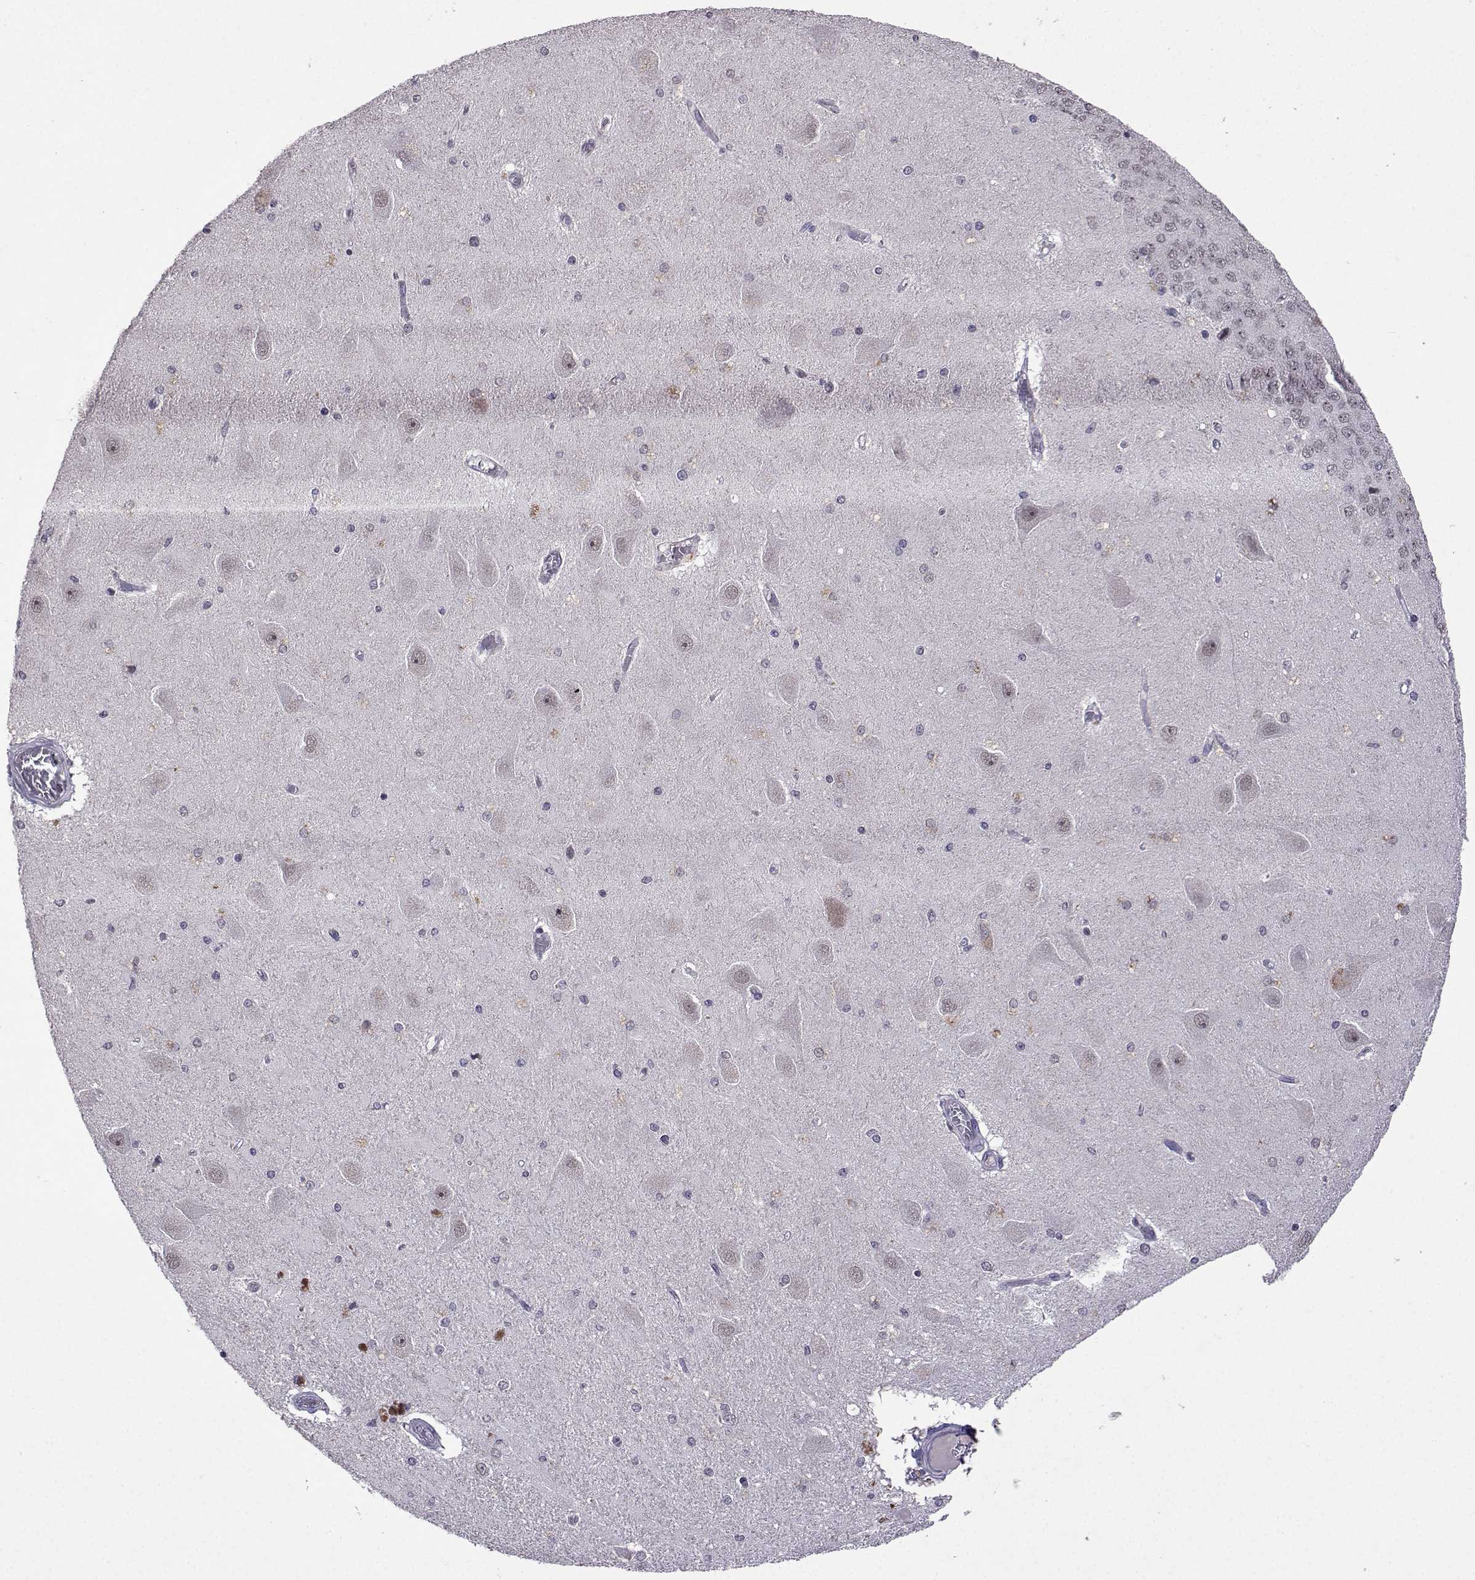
{"staining": {"intensity": "negative", "quantity": "none", "location": "none"}, "tissue": "hippocampus", "cell_type": "Glial cells", "image_type": "normal", "snomed": [{"axis": "morphology", "description": "Normal tissue, NOS"}, {"axis": "topography", "description": "Hippocampus"}], "caption": "This micrograph is of benign hippocampus stained with immunohistochemistry (IHC) to label a protein in brown with the nuclei are counter-stained blue. There is no staining in glial cells.", "gene": "CCL28", "patient": {"sex": "female", "age": 54}}